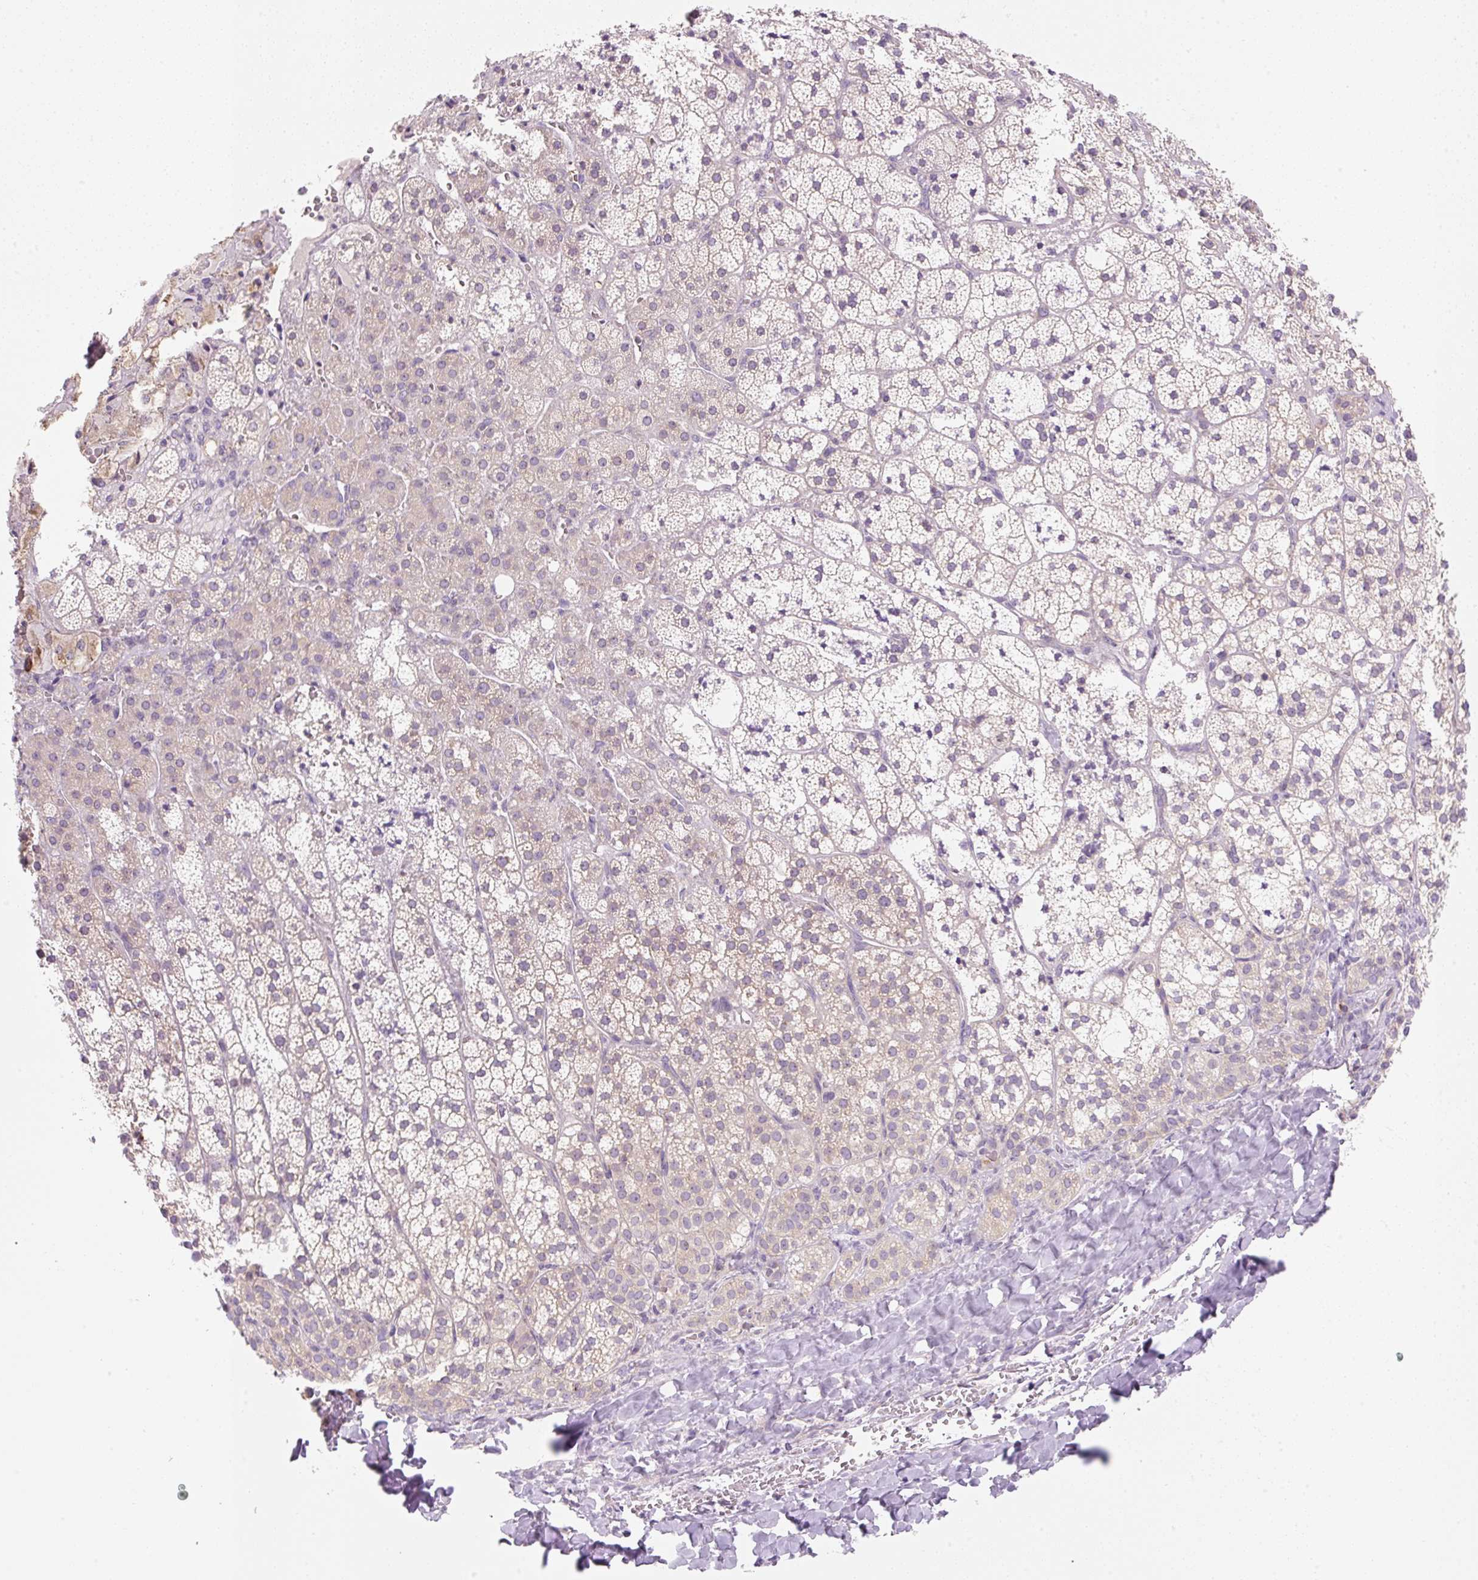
{"staining": {"intensity": "weak", "quantity": "<25%", "location": "cytoplasmic/membranous"}, "tissue": "adrenal gland", "cell_type": "Glandular cells", "image_type": "normal", "snomed": [{"axis": "morphology", "description": "Normal tissue, NOS"}, {"axis": "topography", "description": "Adrenal gland"}], "caption": "Glandular cells show no significant protein positivity in benign adrenal gland. (Stains: DAB (3,3'-diaminobenzidine) immunohistochemistry (IHC) with hematoxylin counter stain, Microscopy: brightfield microscopy at high magnification).", "gene": "RPL18A", "patient": {"sex": "male", "age": 53}}